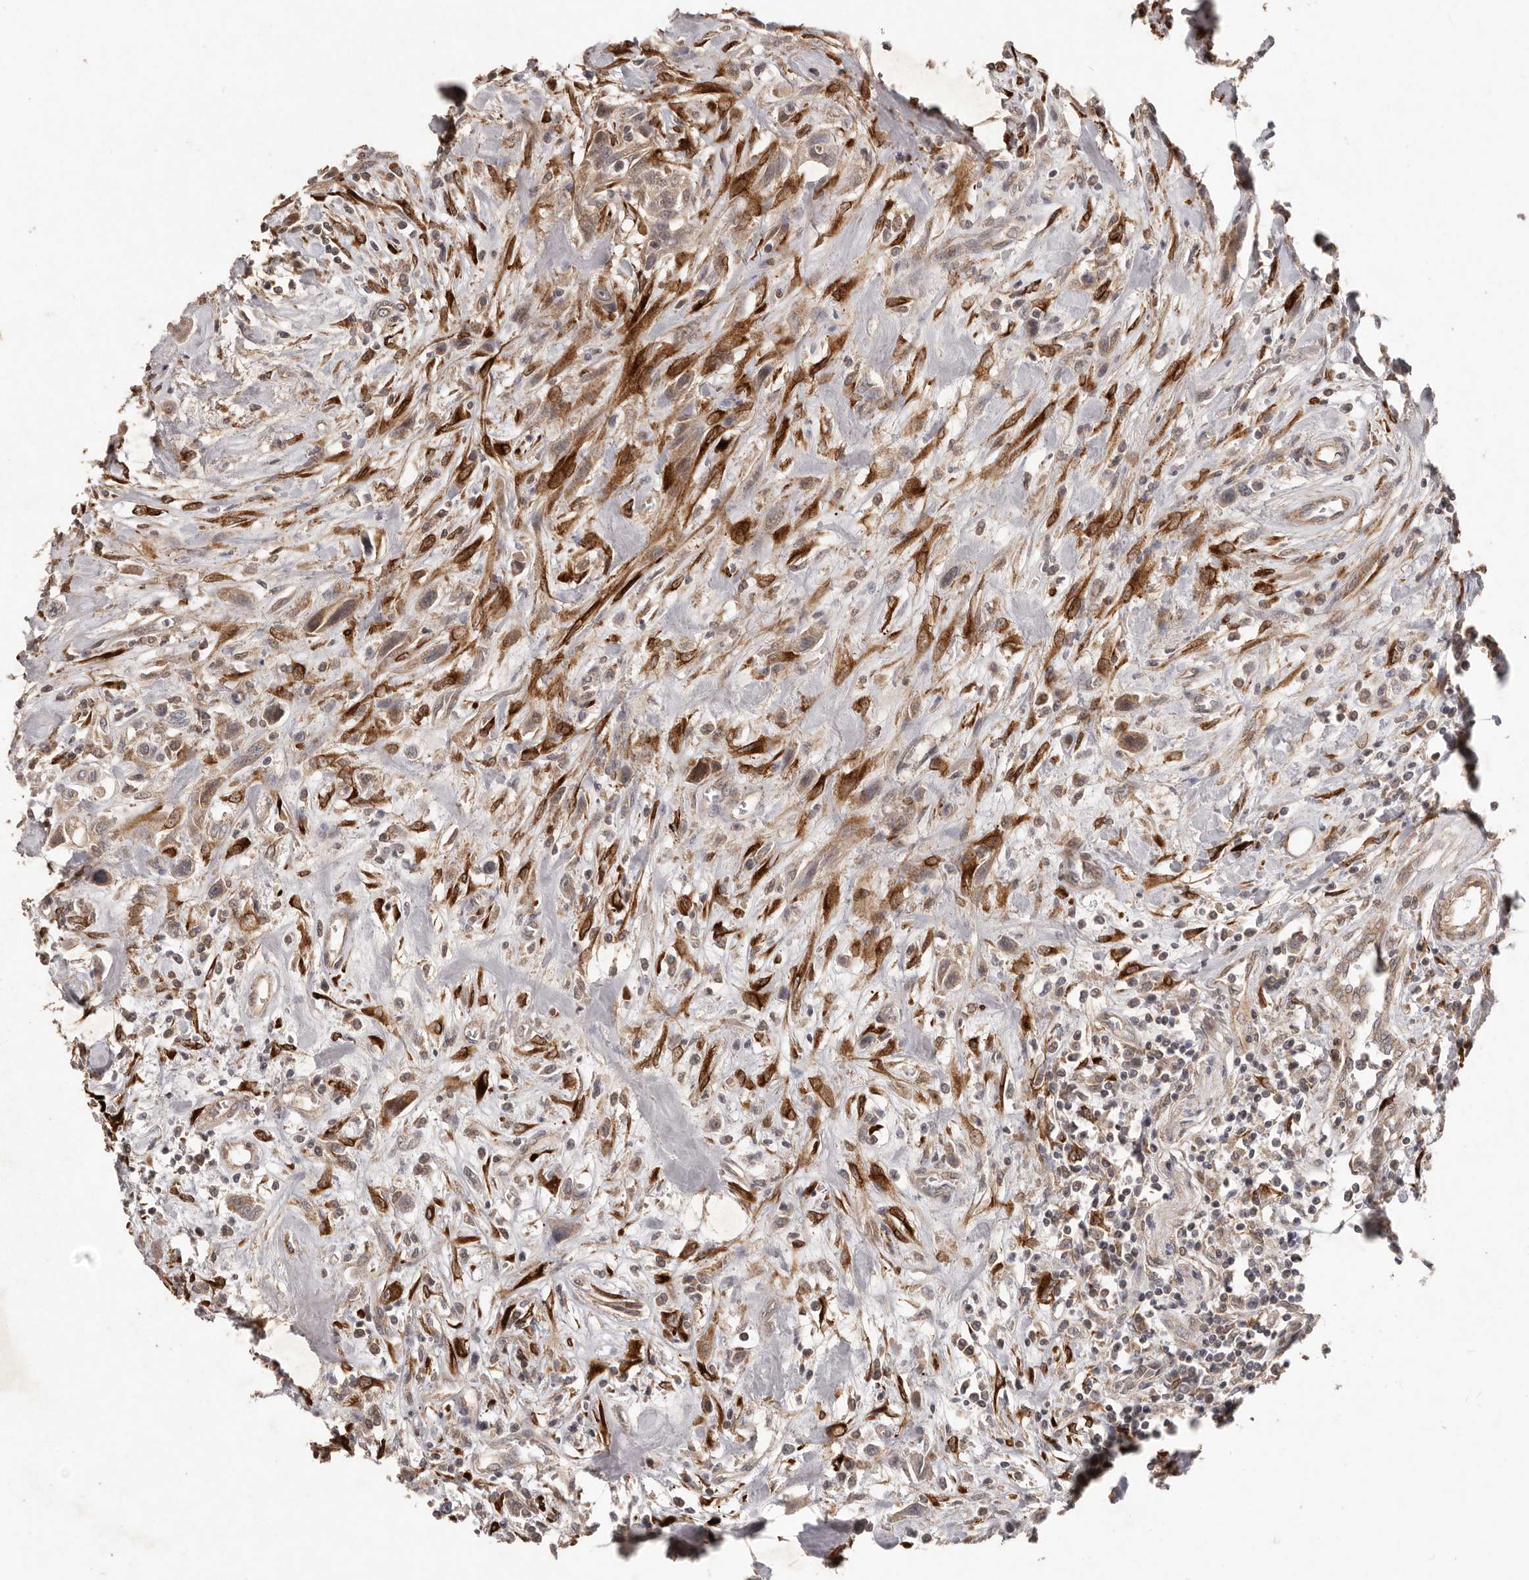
{"staining": {"intensity": "weak", "quantity": ">75%", "location": "cytoplasmic/membranous"}, "tissue": "urothelial cancer", "cell_type": "Tumor cells", "image_type": "cancer", "snomed": [{"axis": "morphology", "description": "Urothelial carcinoma, High grade"}, {"axis": "topography", "description": "Urinary bladder"}], "caption": "Human high-grade urothelial carcinoma stained with a protein marker demonstrates weak staining in tumor cells.", "gene": "PLOD2", "patient": {"sex": "male", "age": 50}}